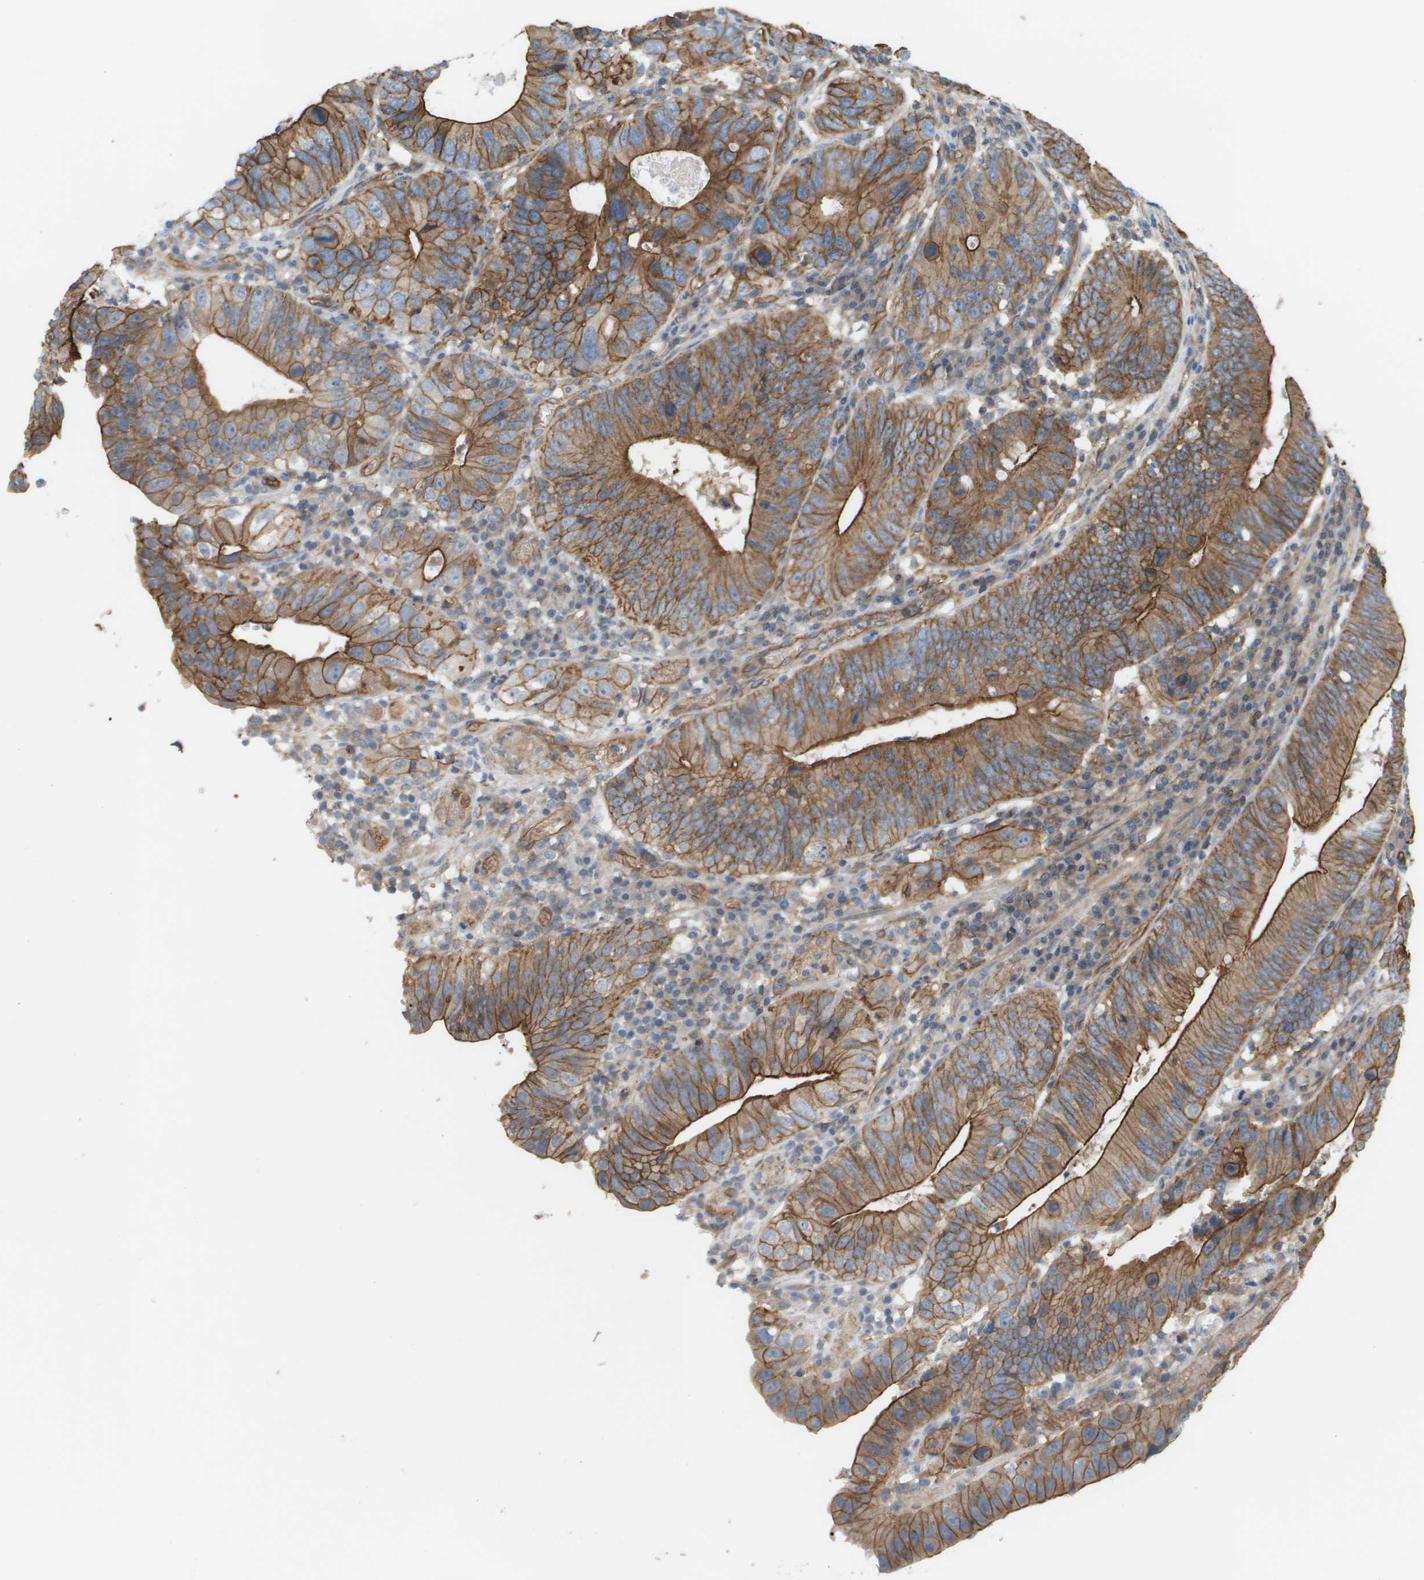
{"staining": {"intensity": "moderate", "quantity": ">75%", "location": "cytoplasmic/membranous"}, "tissue": "stomach cancer", "cell_type": "Tumor cells", "image_type": "cancer", "snomed": [{"axis": "morphology", "description": "Adenocarcinoma, NOS"}, {"axis": "topography", "description": "Stomach"}], "caption": "The histopathology image exhibits staining of stomach adenocarcinoma, revealing moderate cytoplasmic/membranous protein expression (brown color) within tumor cells.", "gene": "SGMS2", "patient": {"sex": "male", "age": 59}}